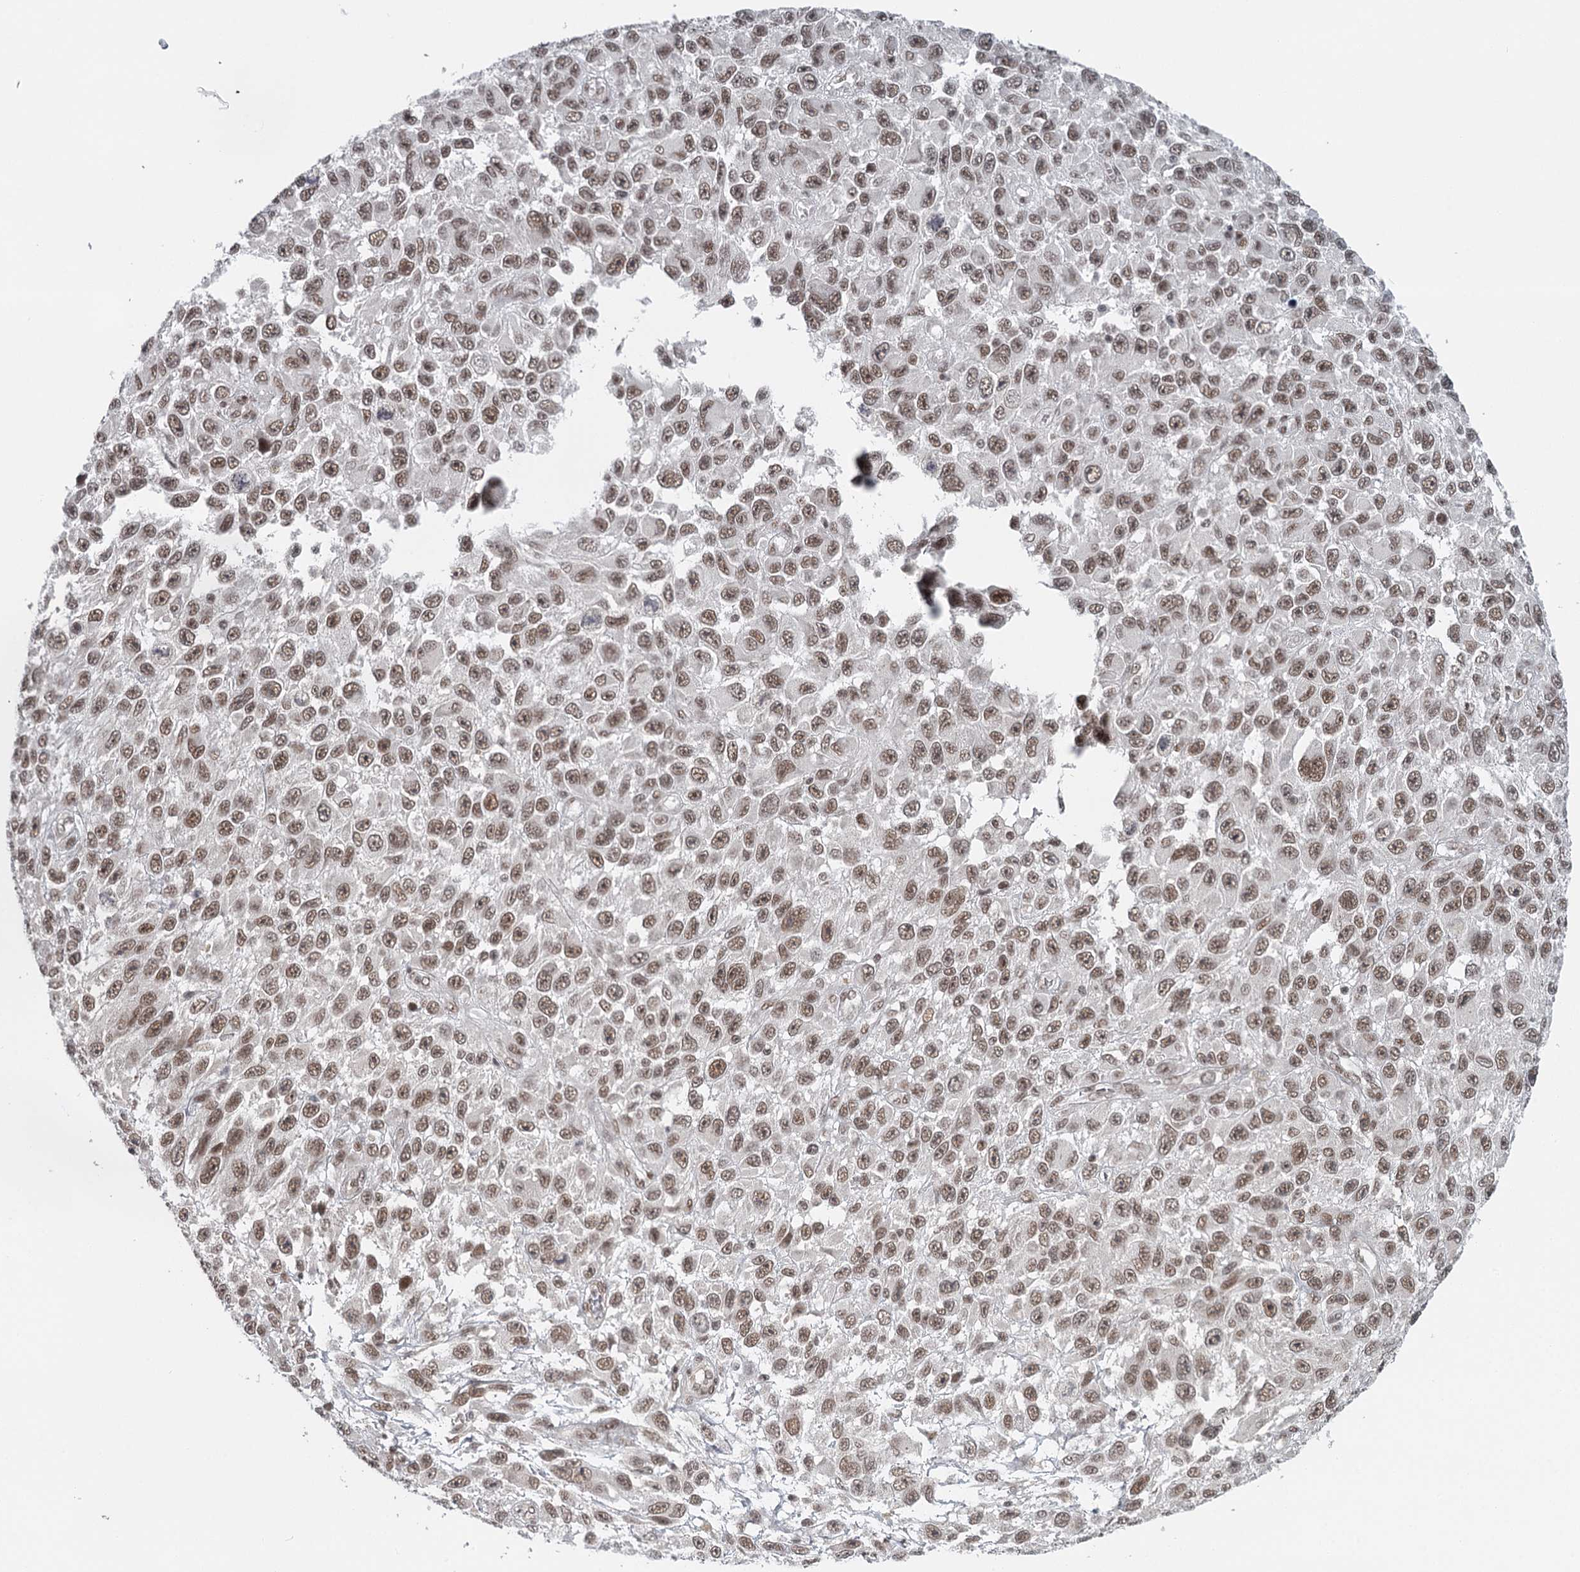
{"staining": {"intensity": "moderate", "quantity": ">75%", "location": "nuclear"}, "tissue": "melanoma", "cell_type": "Tumor cells", "image_type": "cancer", "snomed": [{"axis": "morphology", "description": "Malignant melanoma, NOS"}, {"axis": "topography", "description": "Skin"}], "caption": "About >75% of tumor cells in malignant melanoma demonstrate moderate nuclear protein expression as visualized by brown immunohistochemical staining.", "gene": "FAM13C", "patient": {"sex": "female", "age": 96}}